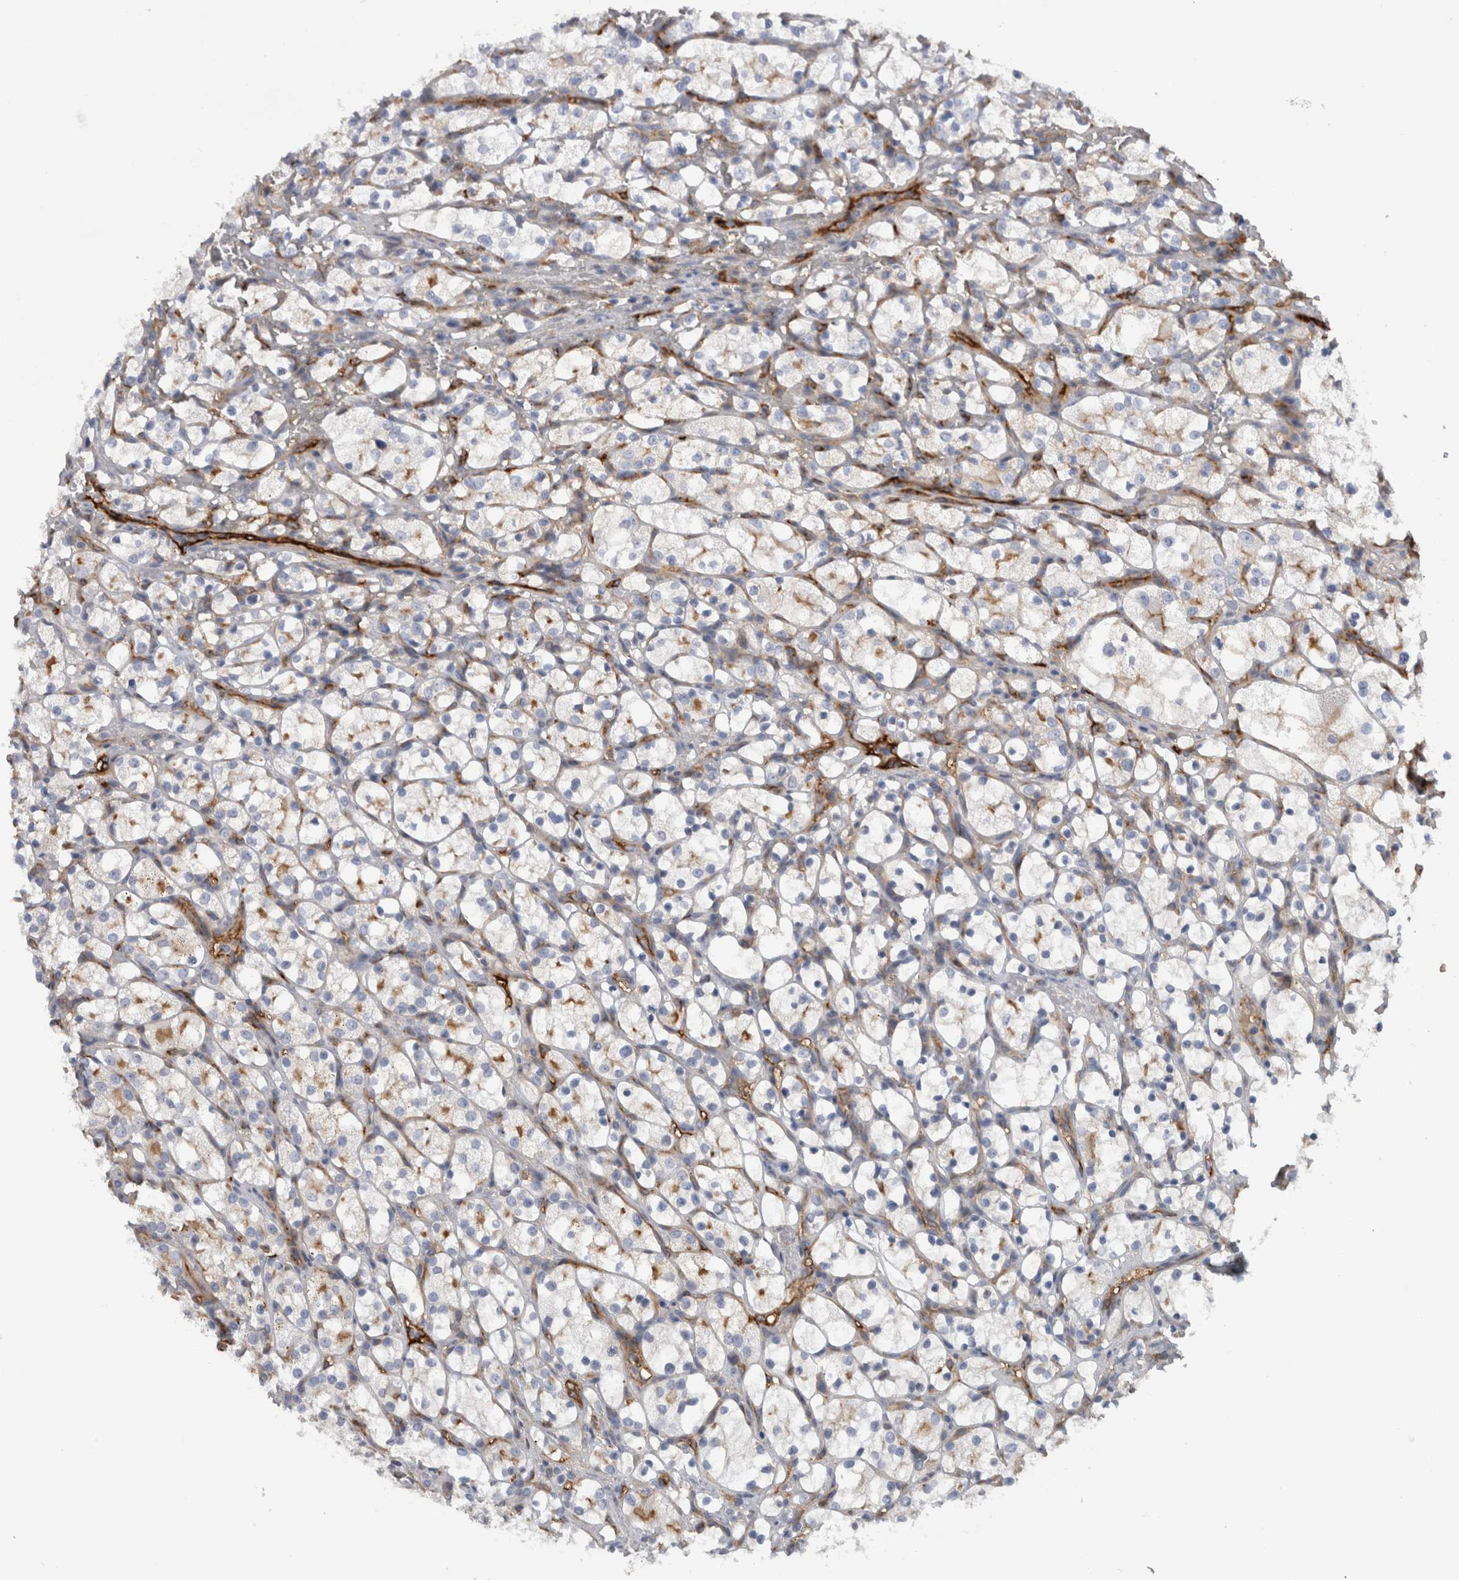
{"staining": {"intensity": "negative", "quantity": "none", "location": "none"}, "tissue": "renal cancer", "cell_type": "Tumor cells", "image_type": "cancer", "snomed": [{"axis": "morphology", "description": "Adenocarcinoma, NOS"}, {"axis": "topography", "description": "Kidney"}], "caption": "Tumor cells are negative for protein expression in human adenocarcinoma (renal). (IHC, brightfield microscopy, high magnification).", "gene": "CD59", "patient": {"sex": "female", "age": 69}}